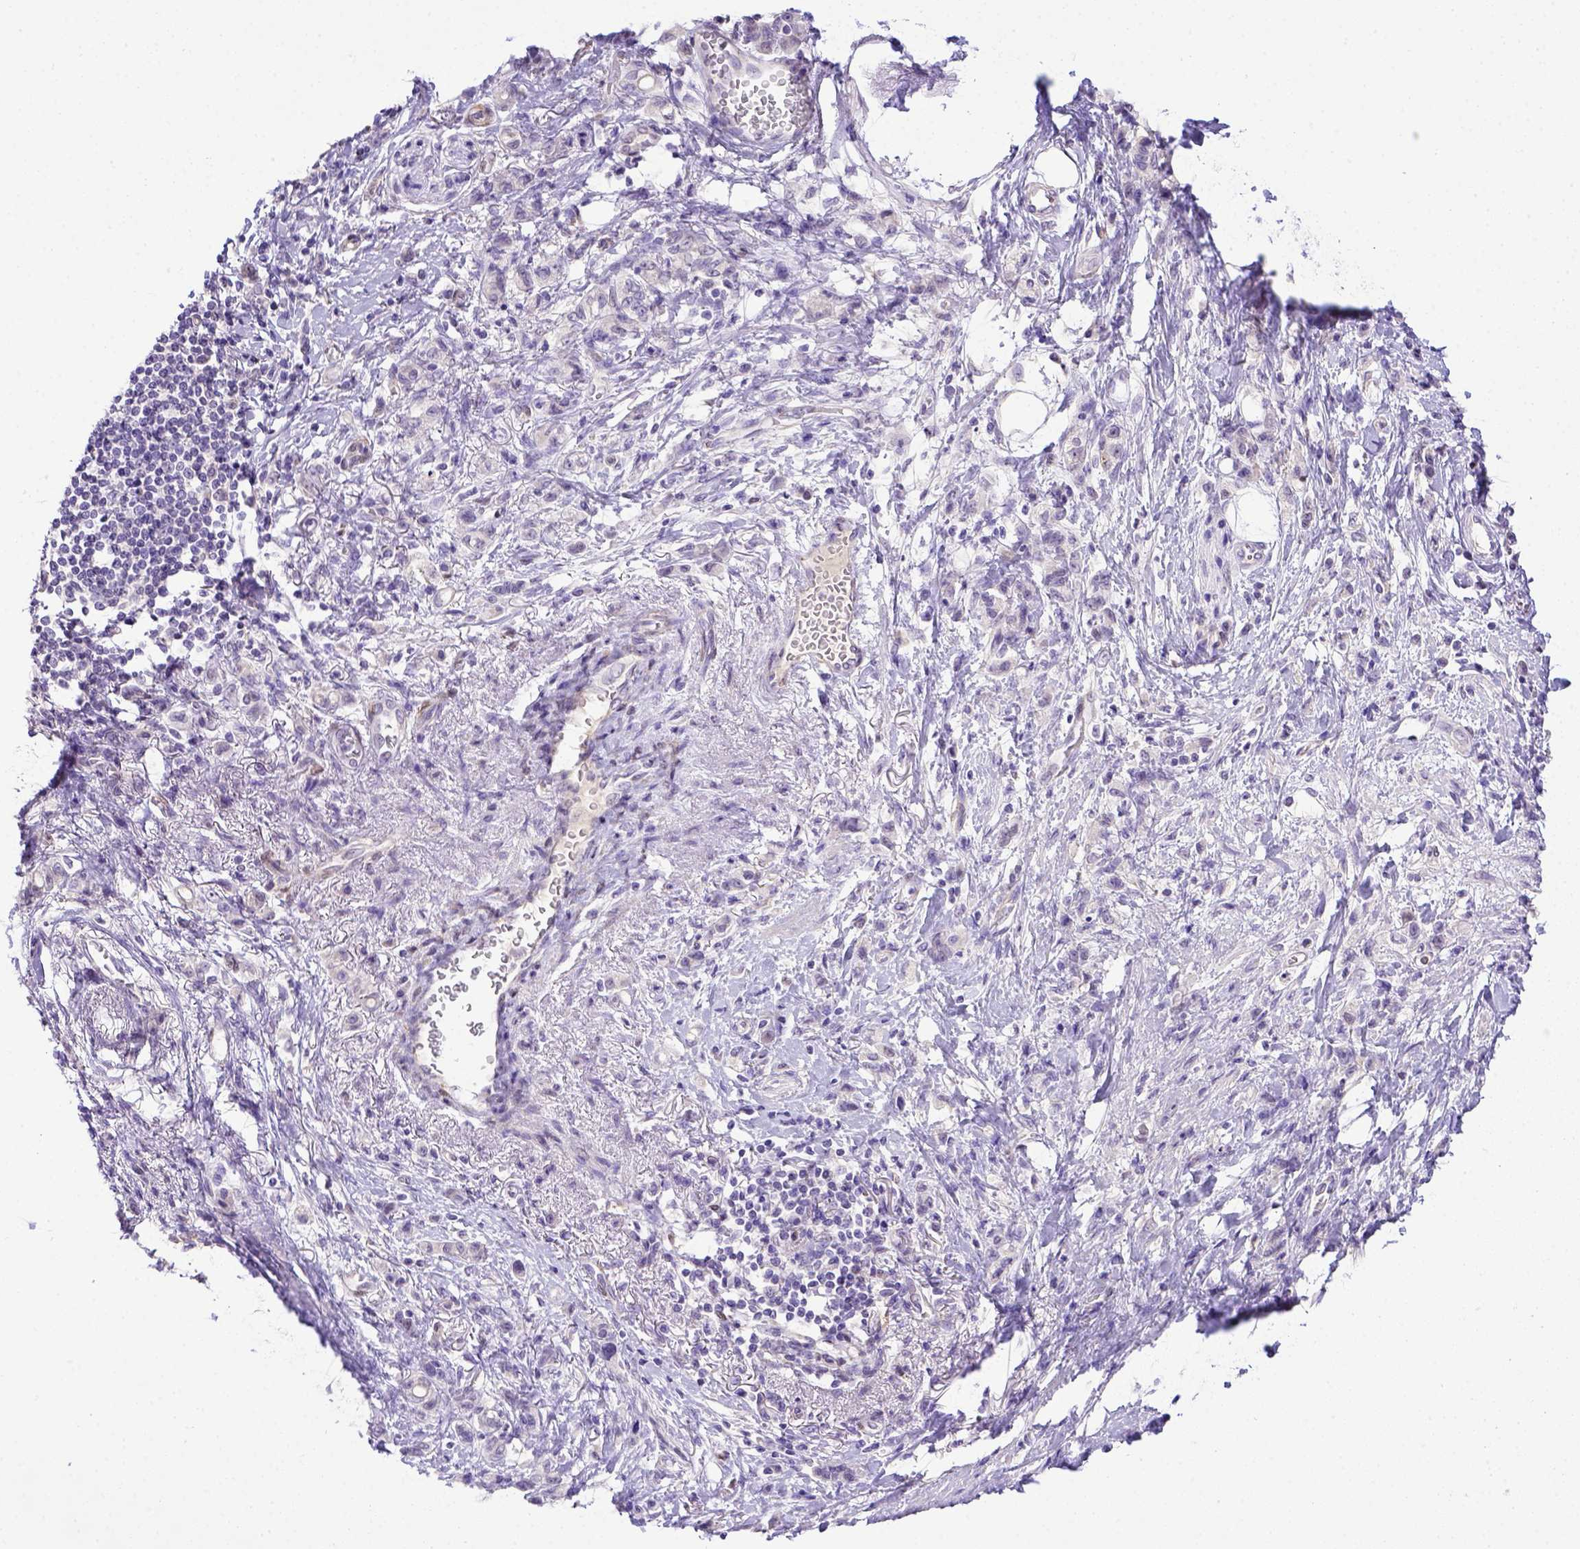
{"staining": {"intensity": "negative", "quantity": "none", "location": "none"}, "tissue": "stomach cancer", "cell_type": "Tumor cells", "image_type": "cancer", "snomed": [{"axis": "morphology", "description": "Adenocarcinoma, NOS"}, {"axis": "topography", "description": "Stomach"}], "caption": "This is an IHC micrograph of human stomach adenocarcinoma. There is no expression in tumor cells.", "gene": "BTN1A1", "patient": {"sex": "male", "age": 77}}